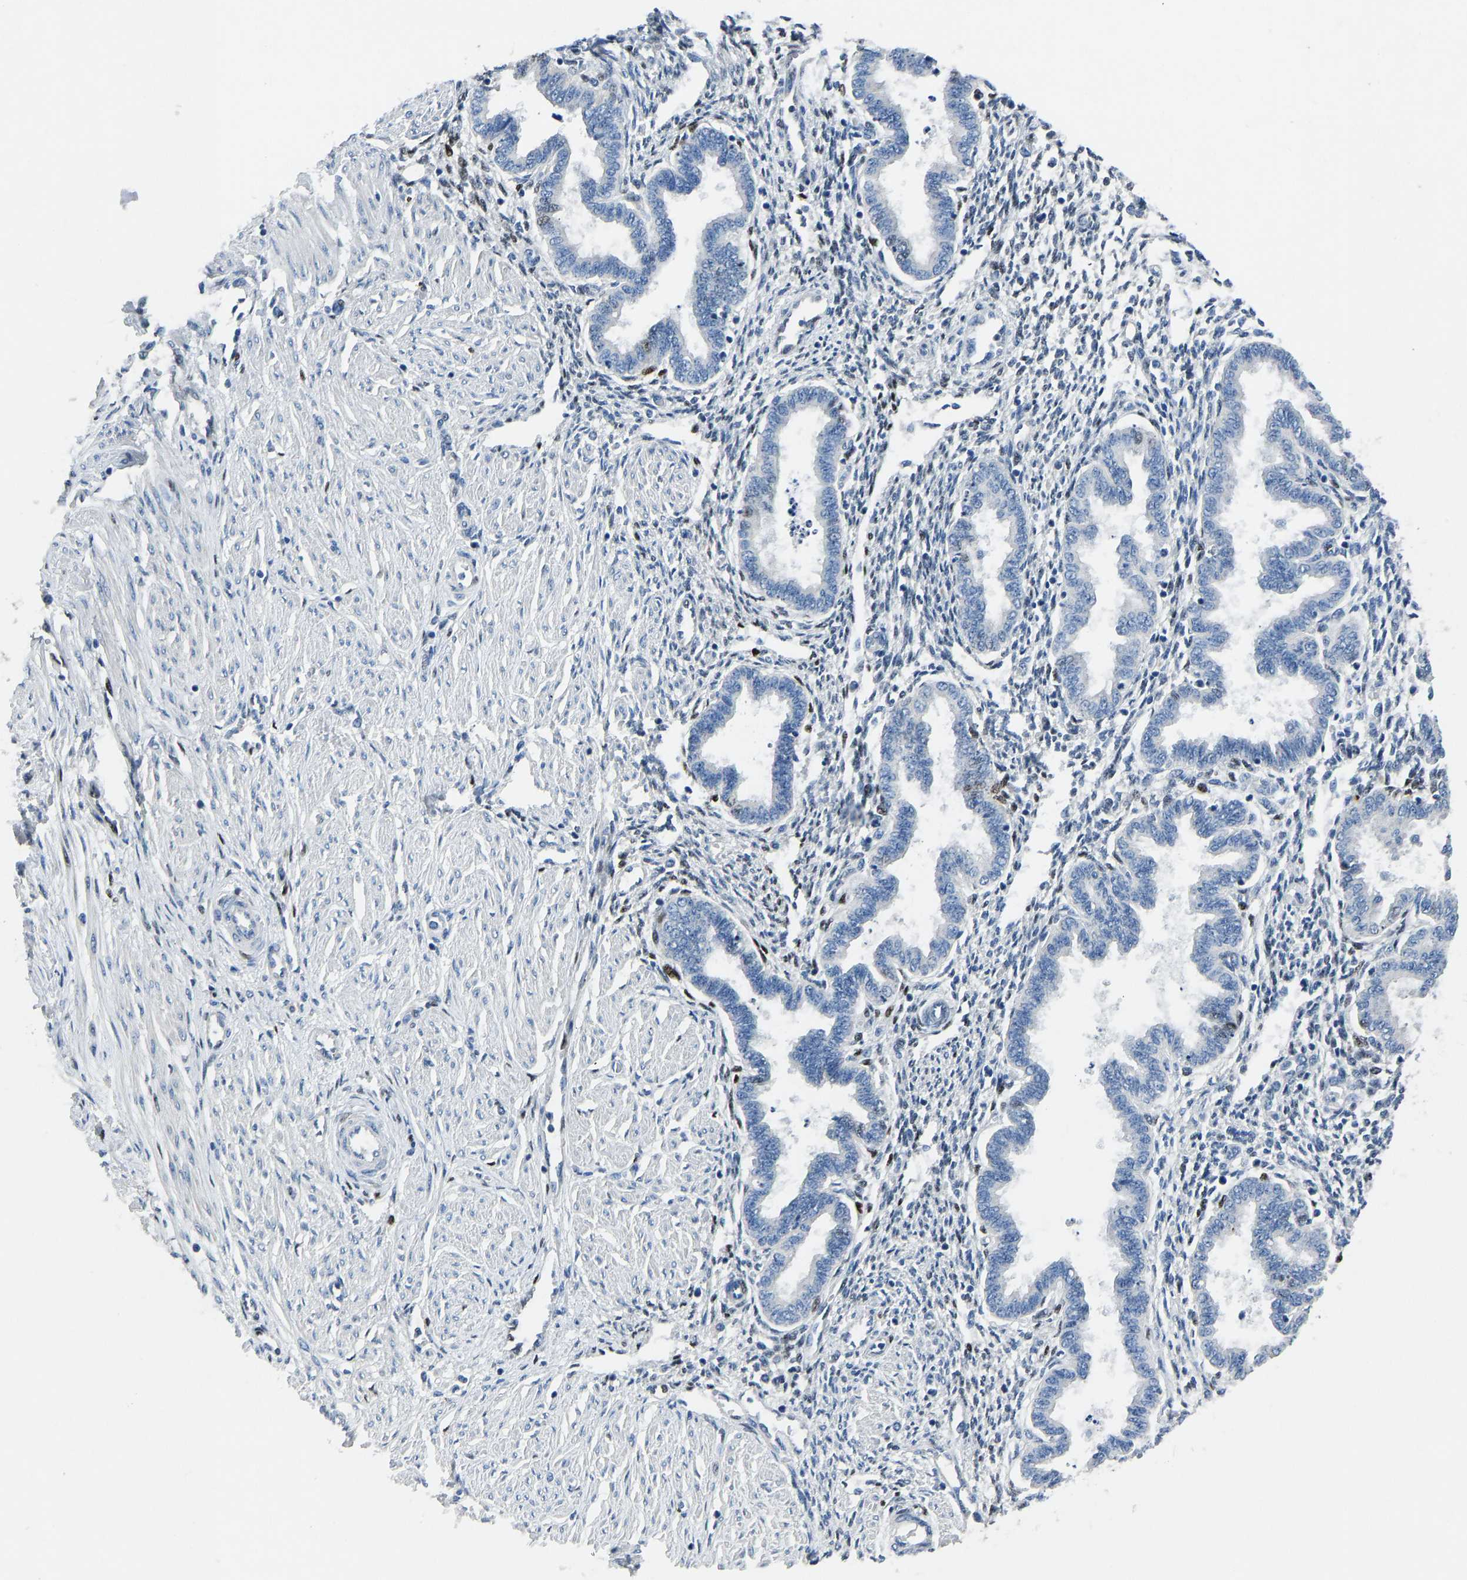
{"staining": {"intensity": "moderate", "quantity": "<25%", "location": "nuclear"}, "tissue": "endometrium", "cell_type": "Cells in endometrial stroma", "image_type": "normal", "snomed": [{"axis": "morphology", "description": "Normal tissue, NOS"}, {"axis": "topography", "description": "Endometrium"}], "caption": "A low amount of moderate nuclear staining is identified in about <25% of cells in endometrial stroma in benign endometrium.", "gene": "EGR1", "patient": {"sex": "female", "age": 33}}